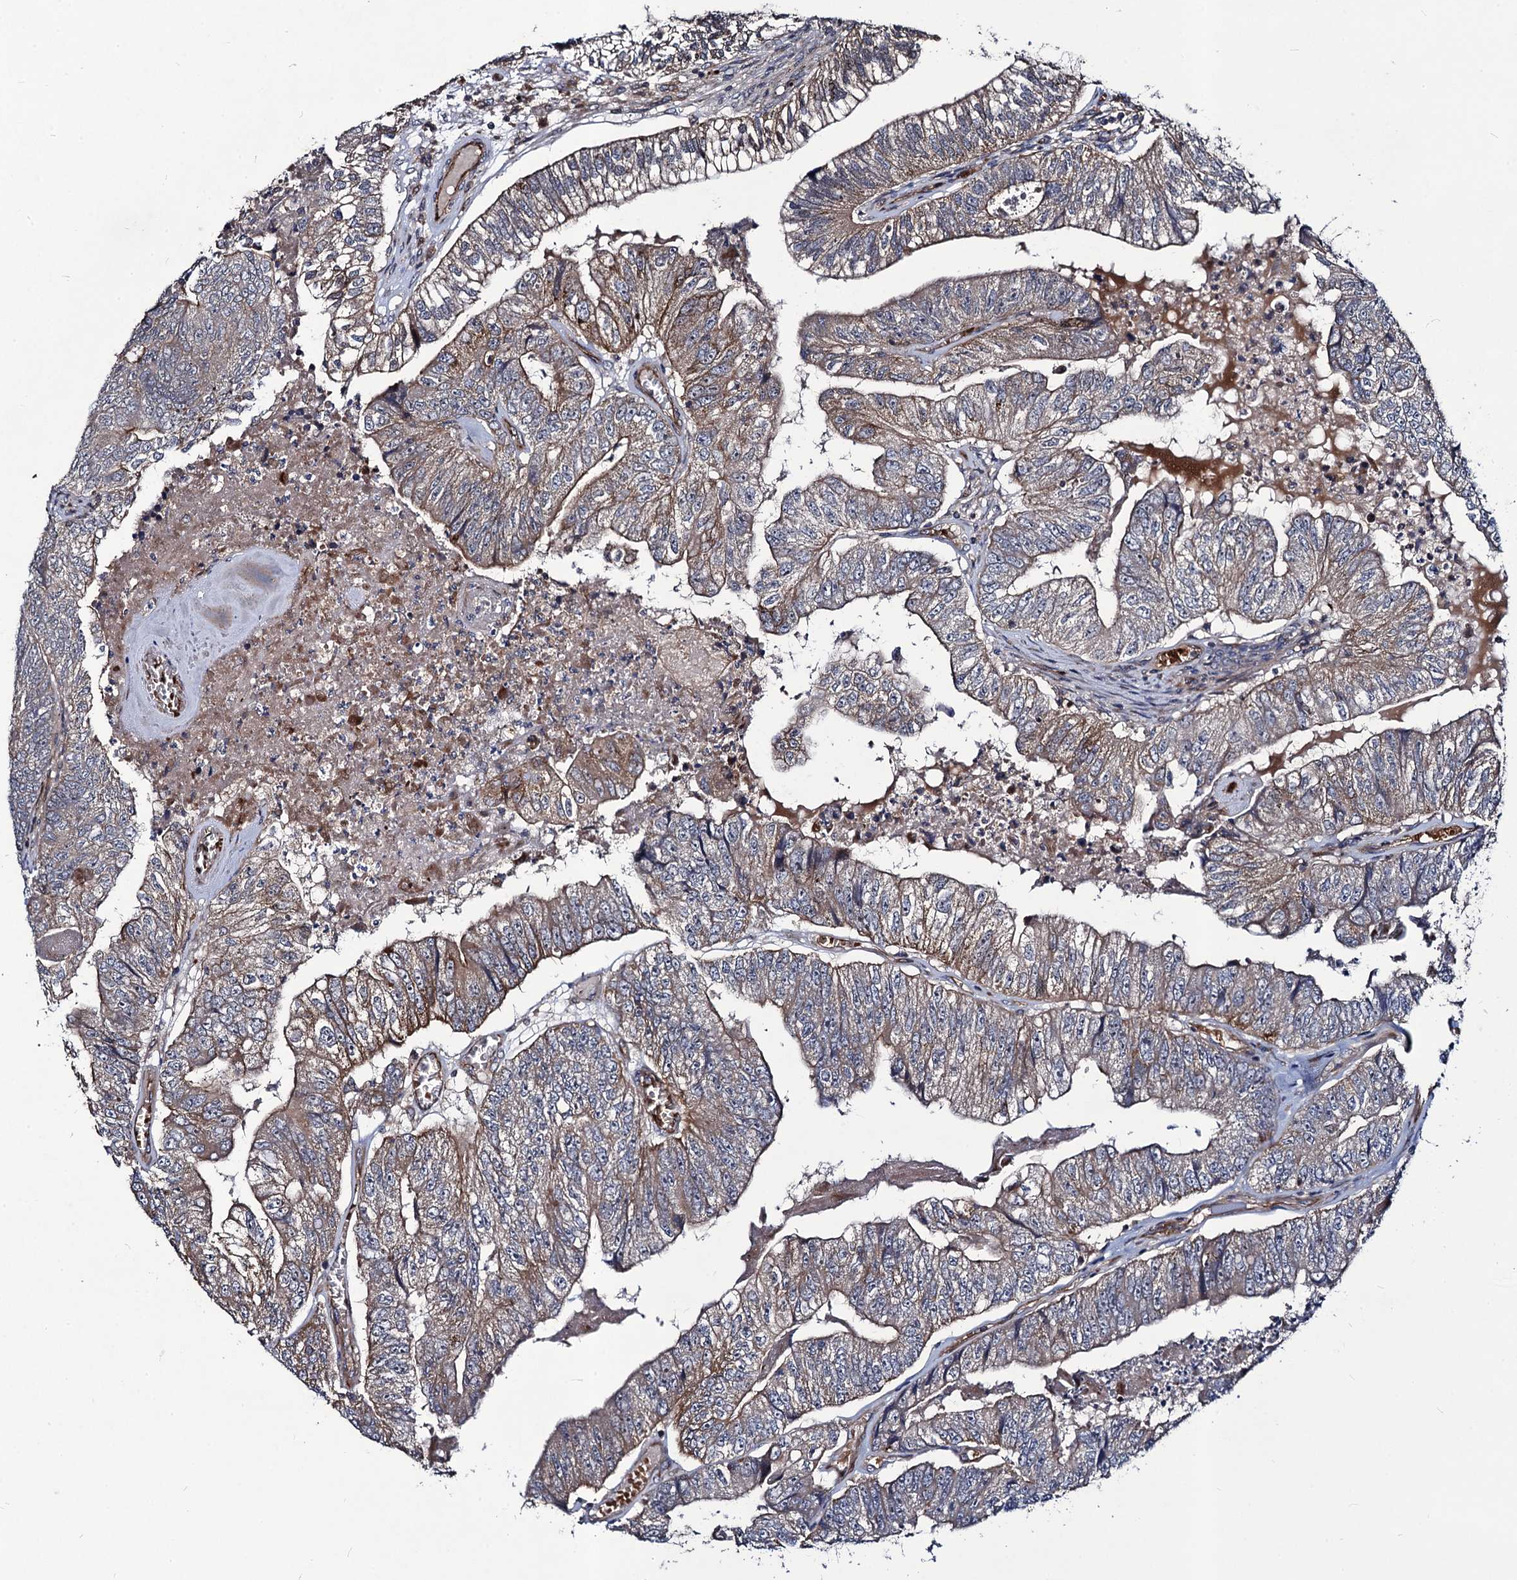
{"staining": {"intensity": "weak", "quantity": "25%-75%", "location": "cytoplasmic/membranous"}, "tissue": "colorectal cancer", "cell_type": "Tumor cells", "image_type": "cancer", "snomed": [{"axis": "morphology", "description": "Adenocarcinoma, NOS"}, {"axis": "topography", "description": "Colon"}], "caption": "The immunohistochemical stain highlights weak cytoplasmic/membranous staining in tumor cells of colorectal adenocarcinoma tissue. The protein of interest is shown in brown color, while the nuclei are stained blue.", "gene": "KXD1", "patient": {"sex": "female", "age": 67}}